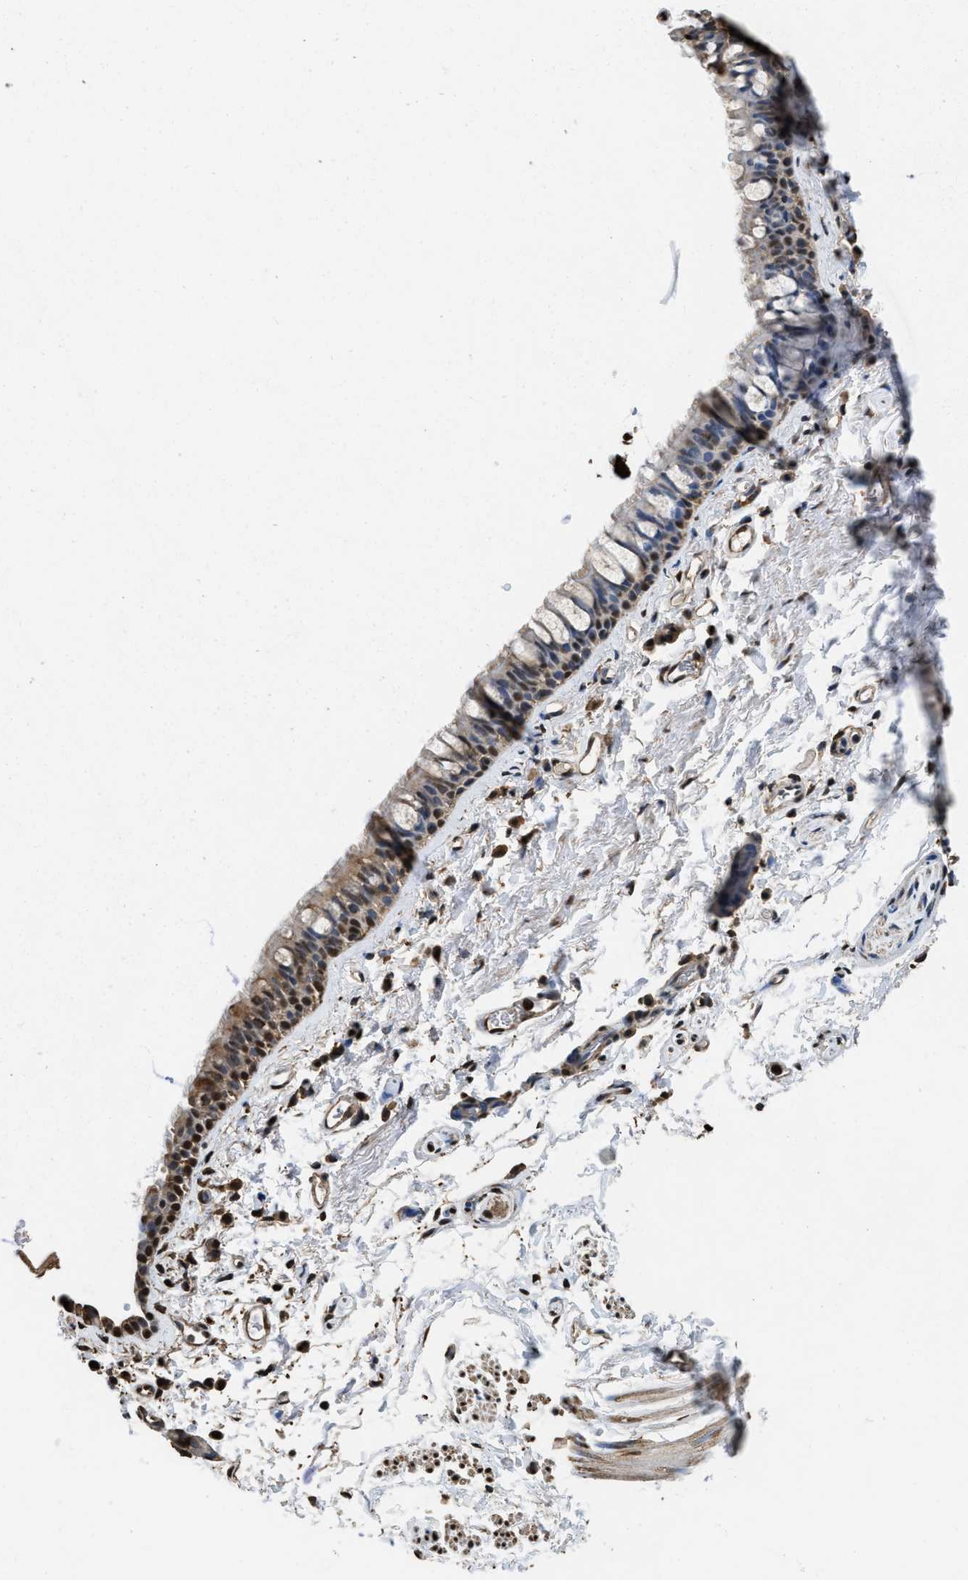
{"staining": {"intensity": "moderate", "quantity": "25%-75%", "location": "cytoplasmic/membranous,nuclear"}, "tissue": "bronchus", "cell_type": "Respiratory epithelial cells", "image_type": "normal", "snomed": [{"axis": "morphology", "description": "Normal tissue, NOS"}, {"axis": "morphology", "description": "Malignant melanoma, Metastatic site"}, {"axis": "topography", "description": "Bronchus"}, {"axis": "topography", "description": "Lung"}], "caption": "The image shows staining of normal bronchus, revealing moderate cytoplasmic/membranous,nuclear protein expression (brown color) within respiratory epithelial cells.", "gene": "GAPDH", "patient": {"sex": "male", "age": 64}}